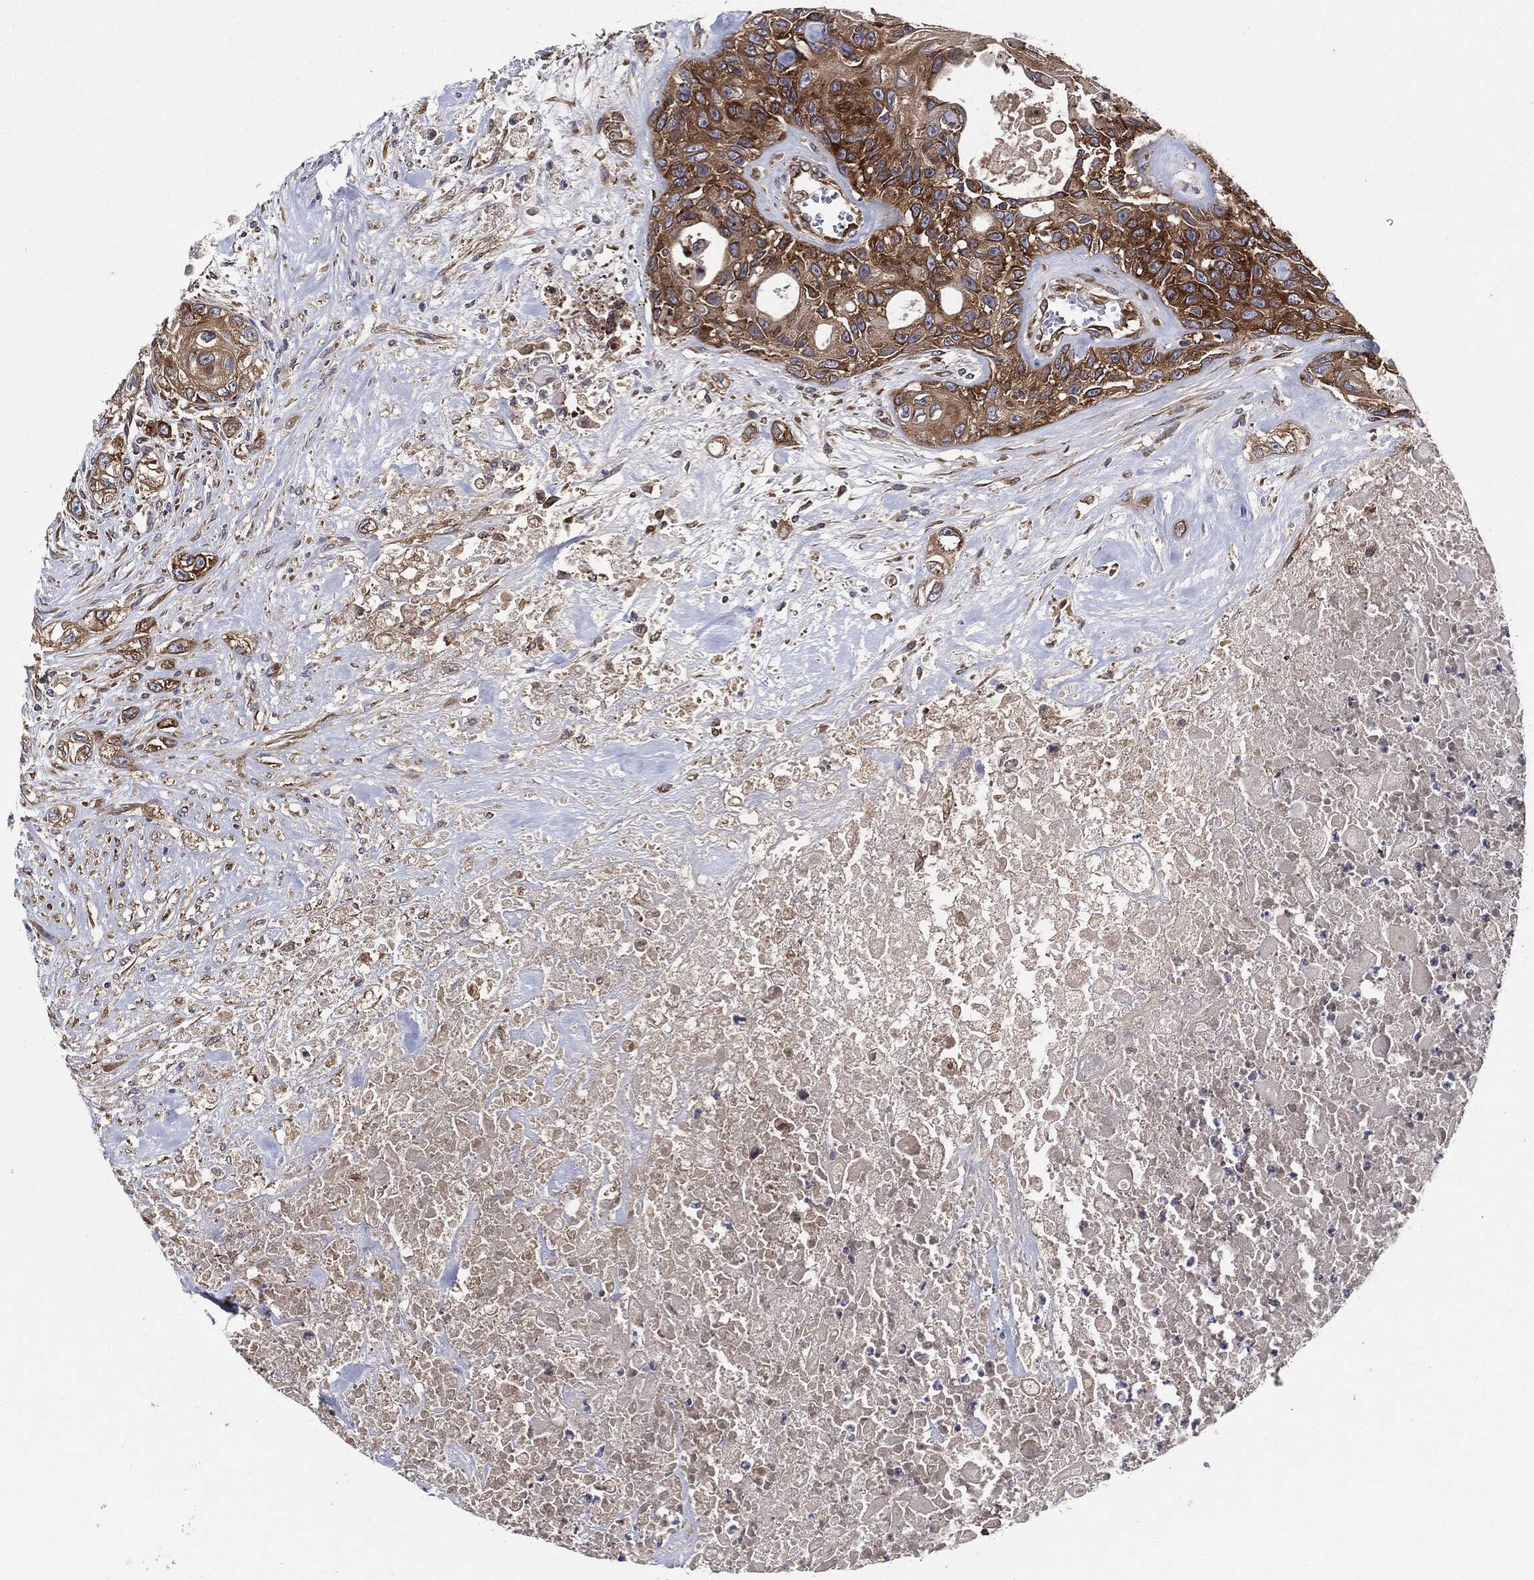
{"staining": {"intensity": "moderate", "quantity": ">75%", "location": "cytoplasmic/membranous"}, "tissue": "urothelial cancer", "cell_type": "Tumor cells", "image_type": "cancer", "snomed": [{"axis": "morphology", "description": "Urothelial carcinoma, High grade"}, {"axis": "topography", "description": "Urinary bladder"}], "caption": "Approximately >75% of tumor cells in urothelial carcinoma (high-grade) demonstrate moderate cytoplasmic/membranous protein expression as visualized by brown immunohistochemical staining.", "gene": "EIF2S2", "patient": {"sex": "female", "age": 56}}